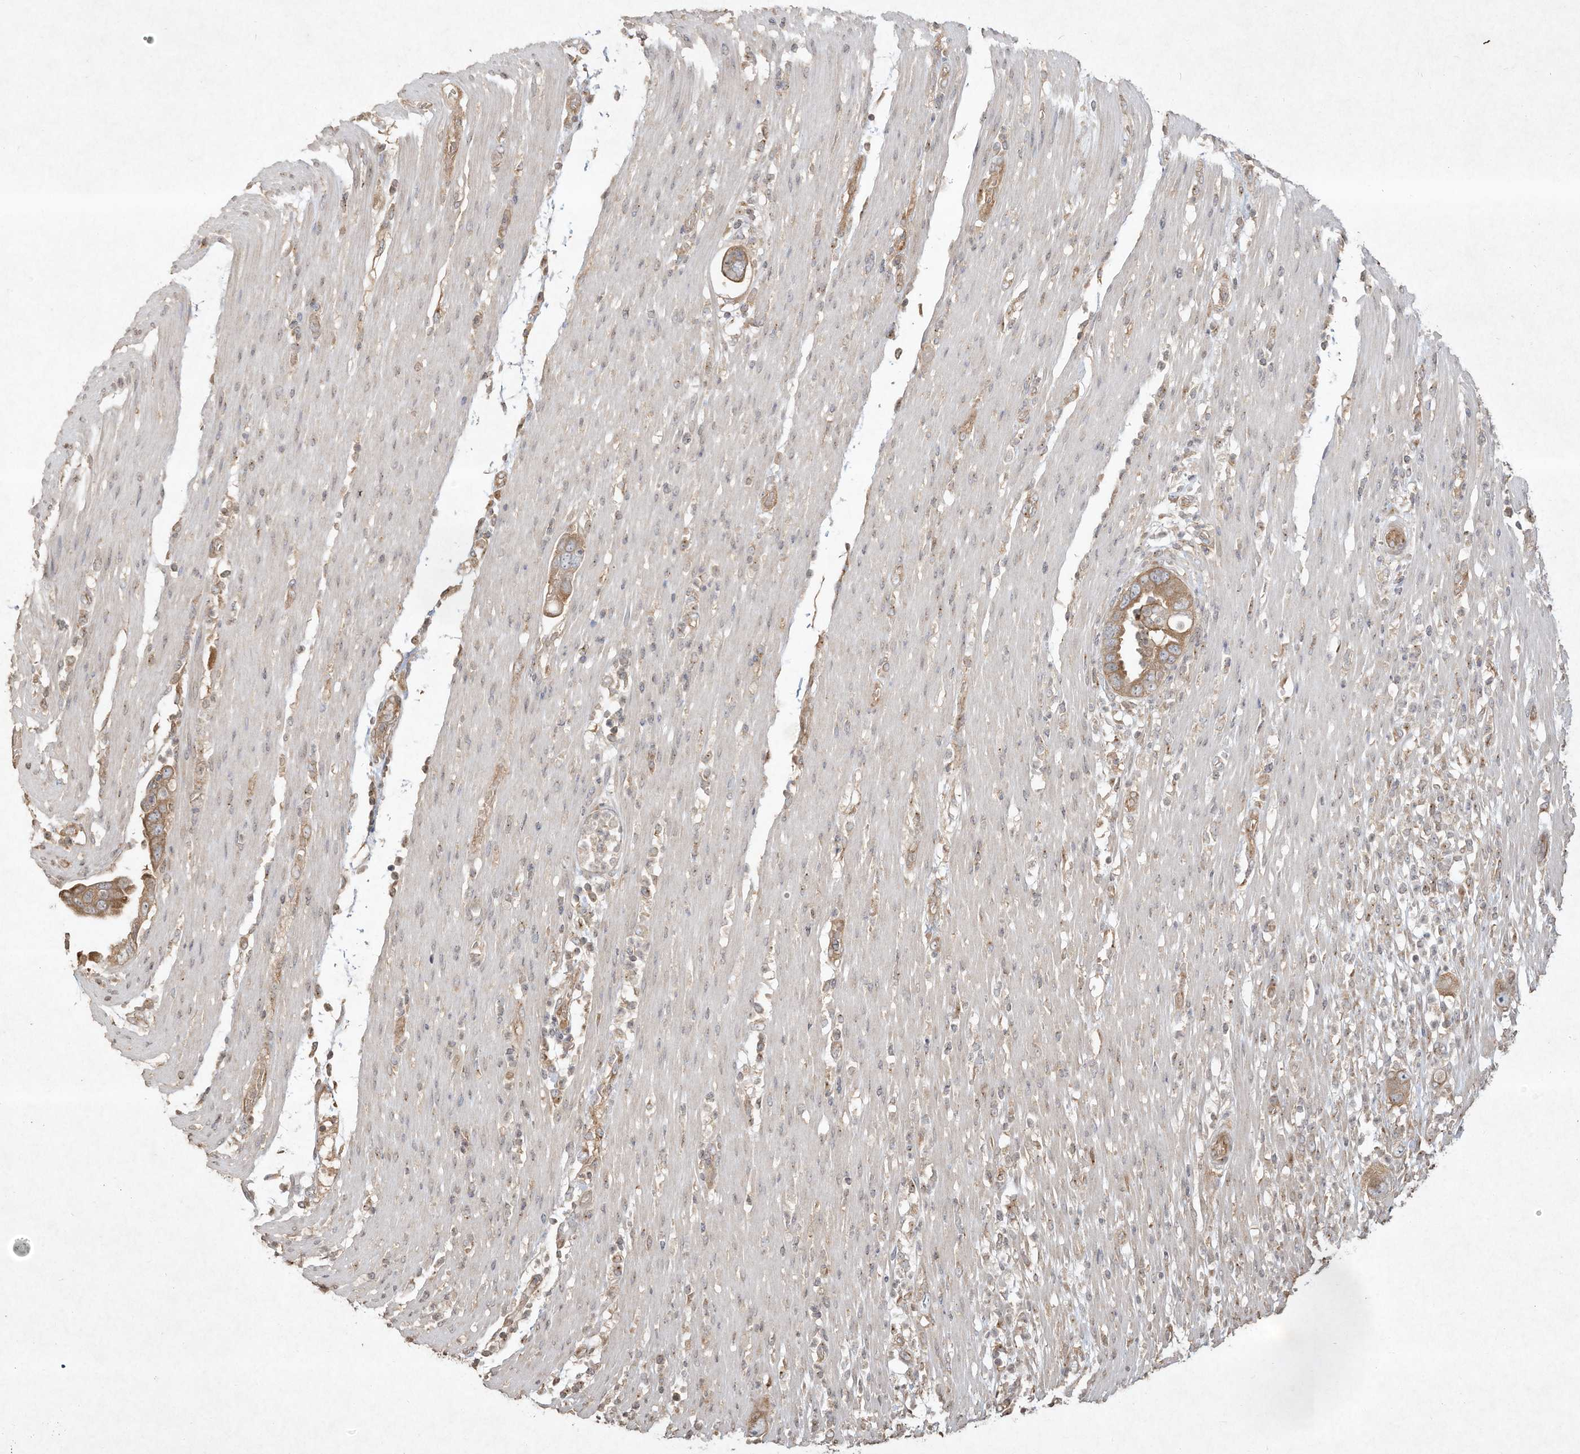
{"staining": {"intensity": "moderate", "quantity": ">75%", "location": "cytoplasmic/membranous"}, "tissue": "pancreatic cancer", "cell_type": "Tumor cells", "image_type": "cancer", "snomed": [{"axis": "morphology", "description": "Adenocarcinoma, NOS"}, {"axis": "topography", "description": "Pancreas"}], "caption": "Pancreatic cancer (adenocarcinoma) stained with a brown dye shows moderate cytoplasmic/membranous positive staining in approximately >75% of tumor cells.", "gene": "DYNC1I2", "patient": {"sex": "female", "age": 71}}